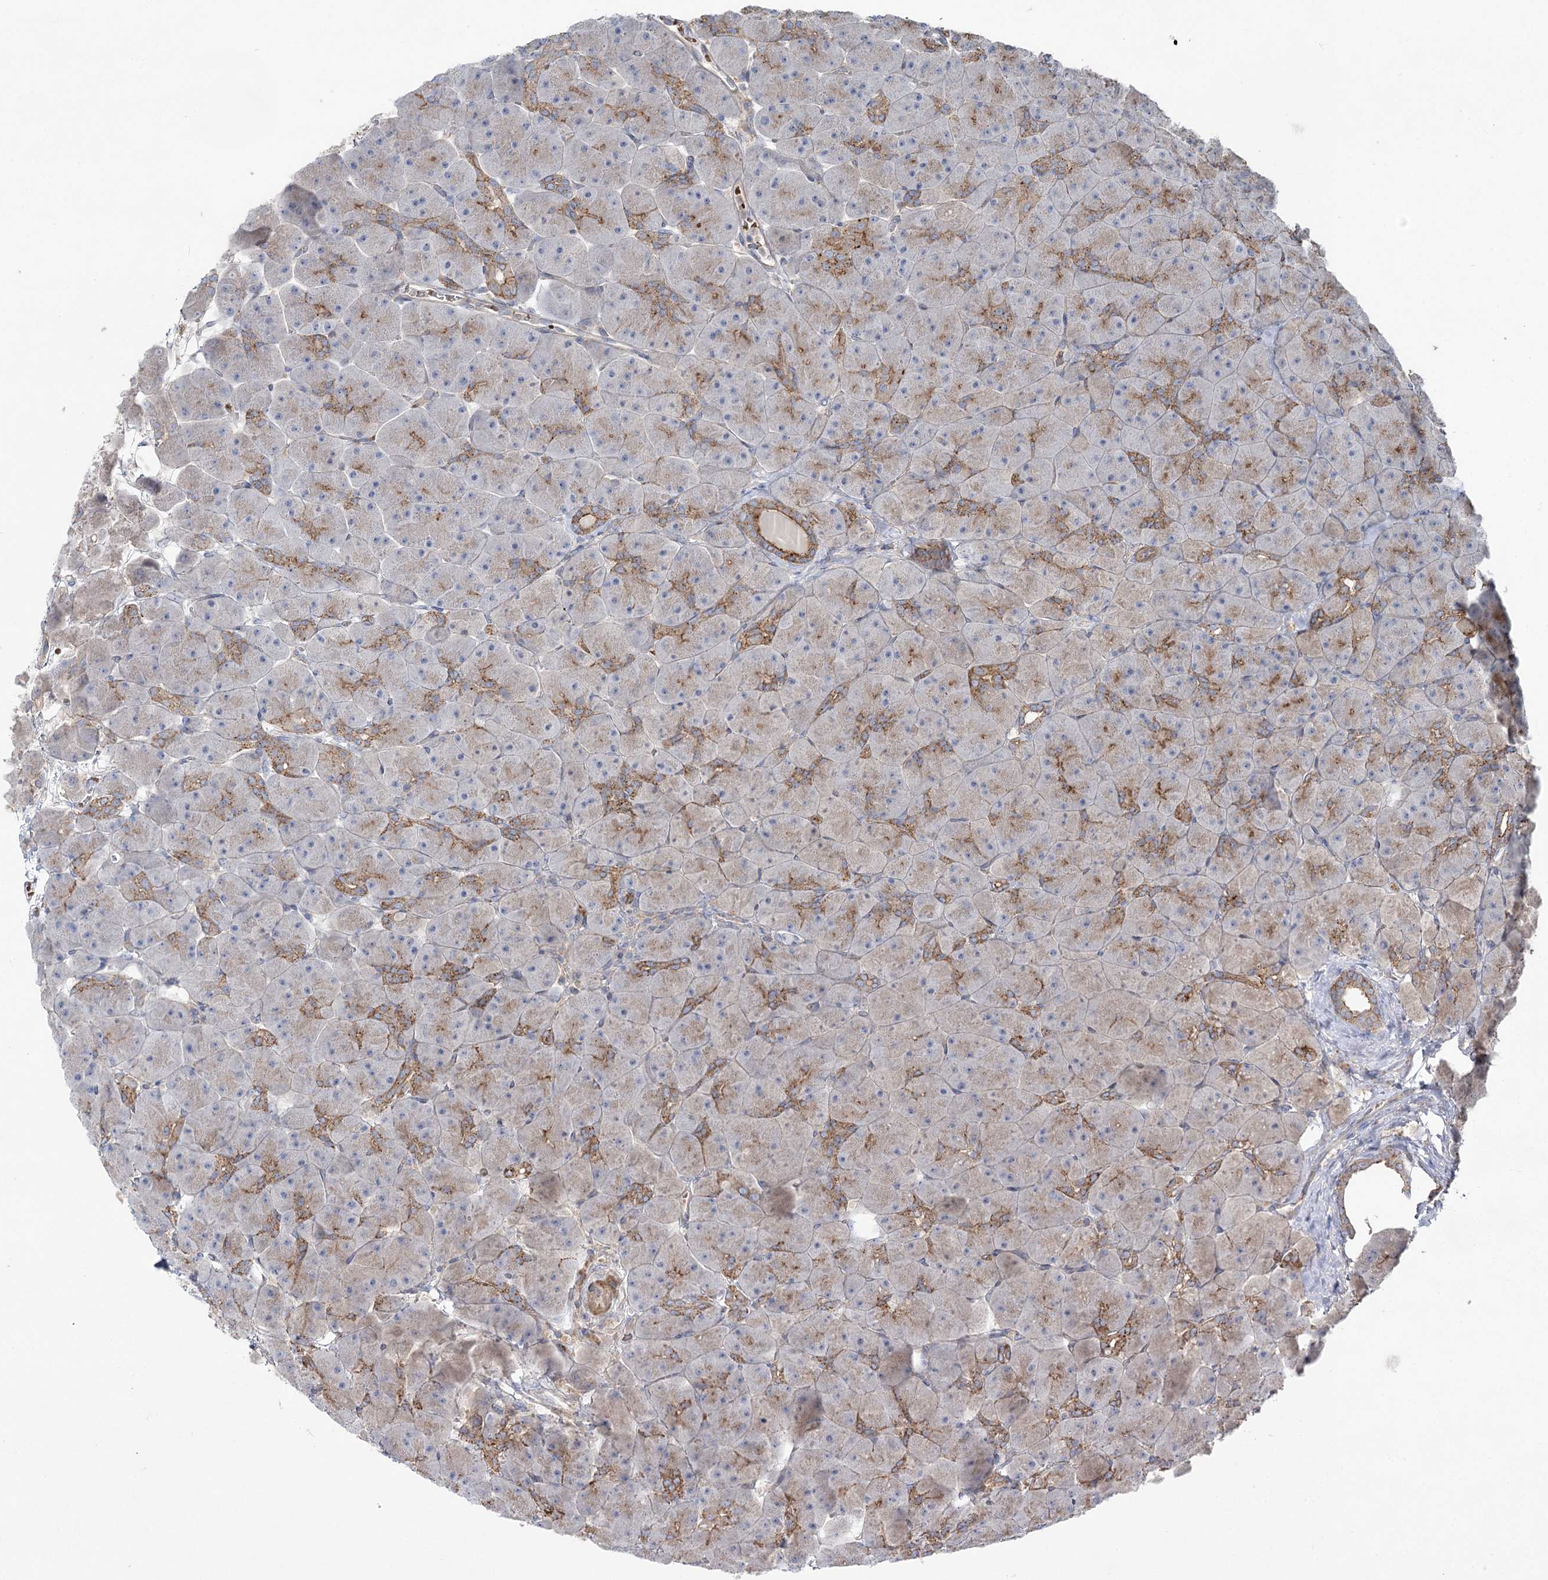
{"staining": {"intensity": "moderate", "quantity": "25%-75%", "location": "cytoplasmic/membranous"}, "tissue": "pancreas", "cell_type": "Exocrine glandular cells", "image_type": "normal", "snomed": [{"axis": "morphology", "description": "Normal tissue, NOS"}, {"axis": "topography", "description": "Pancreas"}], "caption": "DAB (3,3'-diaminobenzidine) immunohistochemical staining of unremarkable pancreas shows moderate cytoplasmic/membranous protein positivity in approximately 25%-75% of exocrine glandular cells.", "gene": "KIAA0825", "patient": {"sex": "male", "age": 66}}